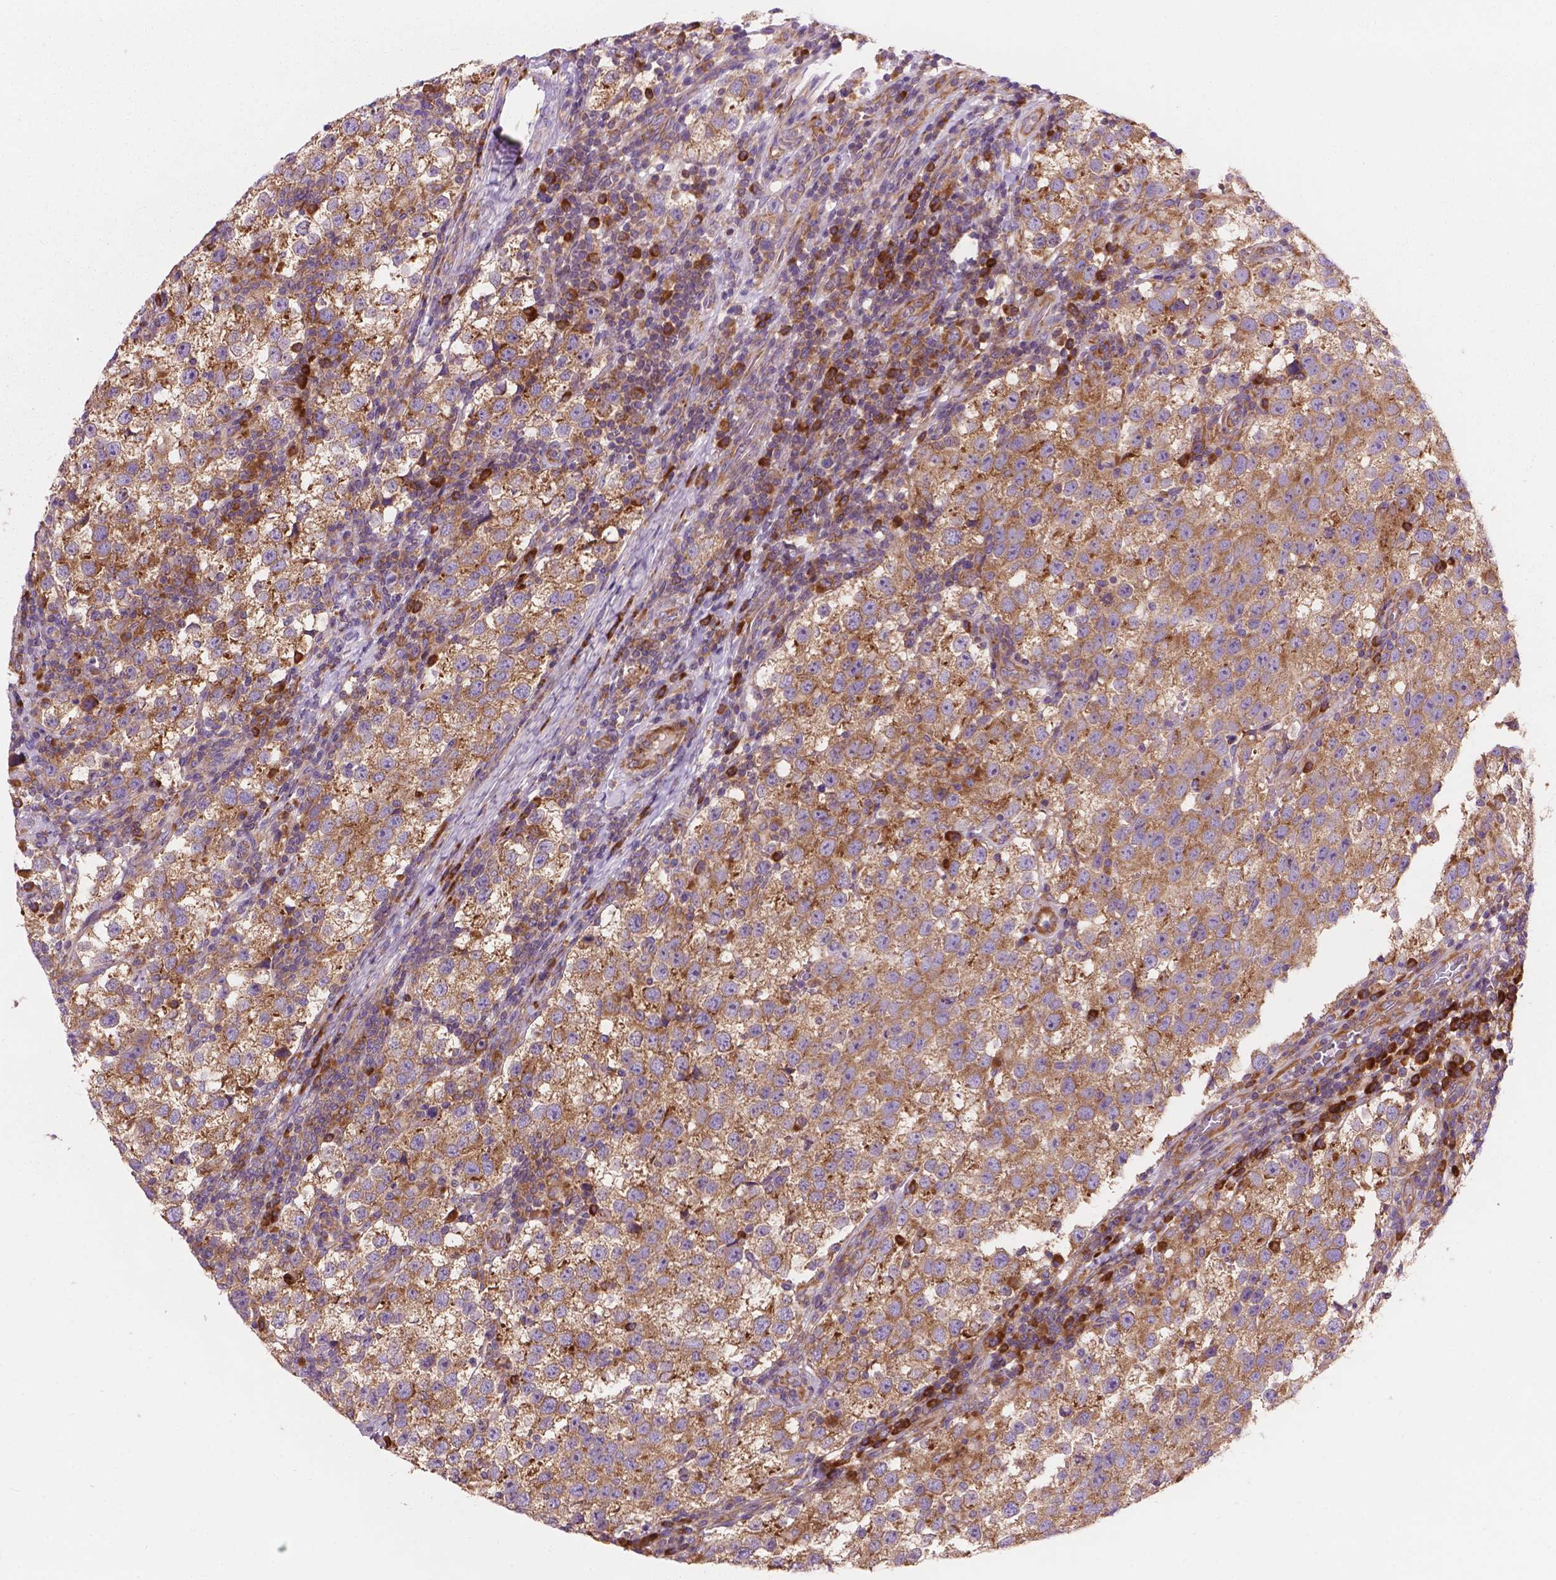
{"staining": {"intensity": "moderate", "quantity": ">75%", "location": "cytoplasmic/membranous"}, "tissue": "testis cancer", "cell_type": "Tumor cells", "image_type": "cancer", "snomed": [{"axis": "morphology", "description": "Seminoma, NOS"}, {"axis": "topography", "description": "Testis"}], "caption": "Immunohistochemistry (DAB (3,3'-diaminobenzidine)) staining of human testis cancer shows moderate cytoplasmic/membranous protein expression in about >75% of tumor cells.", "gene": "RPL37A", "patient": {"sex": "male", "age": 37}}